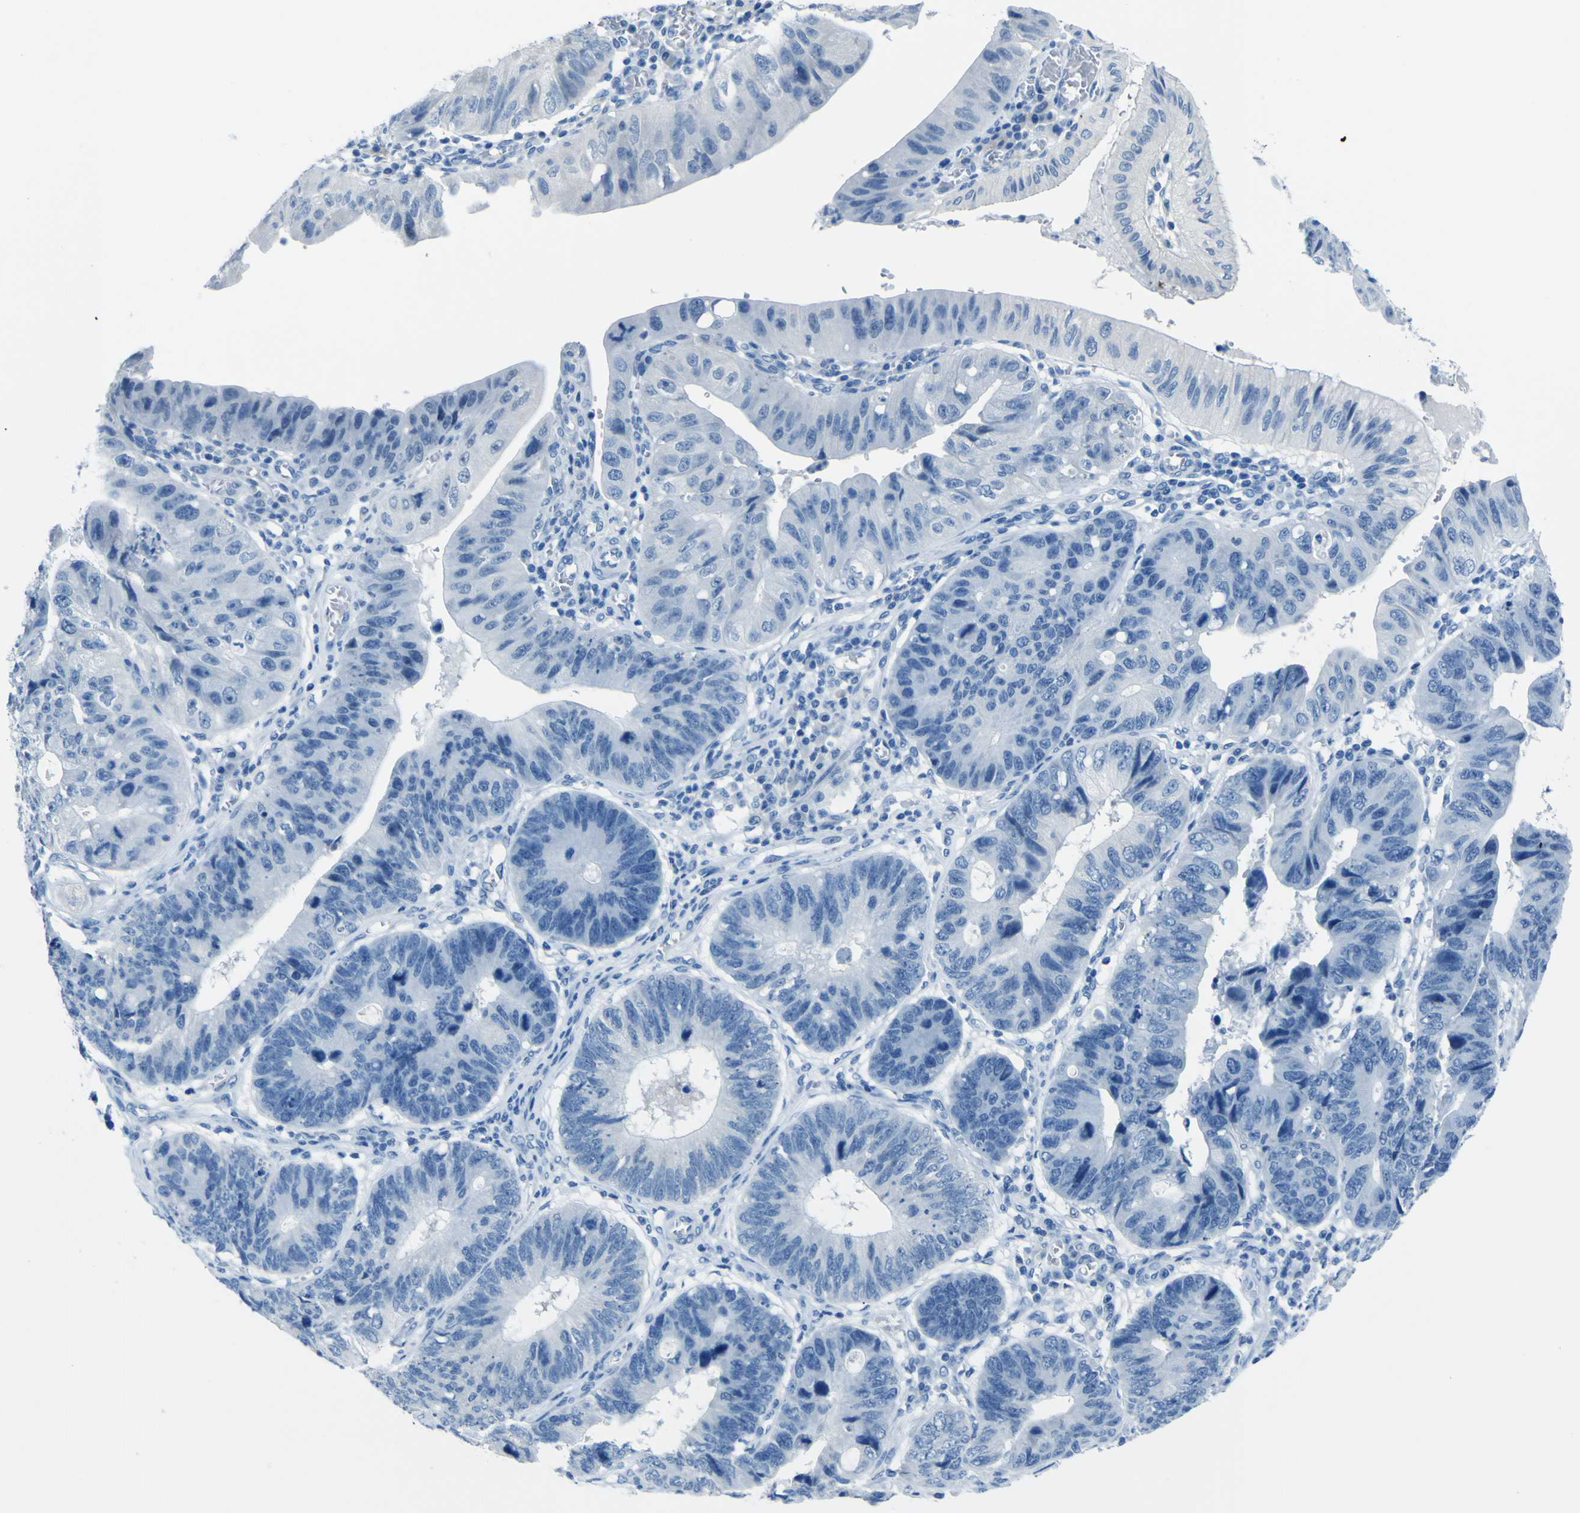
{"staining": {"intensity": "negative", "quantity": "none", "location": "none"}, "tissue": "stomach cancer", "cell_type": "Tumor cells", "image_type": "cancer", "snomed": [{"axis": "morphology", "description": "Adenocarcinoma, NOS"}, {"axis": "topography", "description": "Stomach"}], "caption": "This is a micrograph of immunohistochemistry staining of stomach cancer (adenocarcinoma), which shows no staining in tumor cells.", "gene": "PHKG1", "patient": {"sex": "male", "age": 59}}